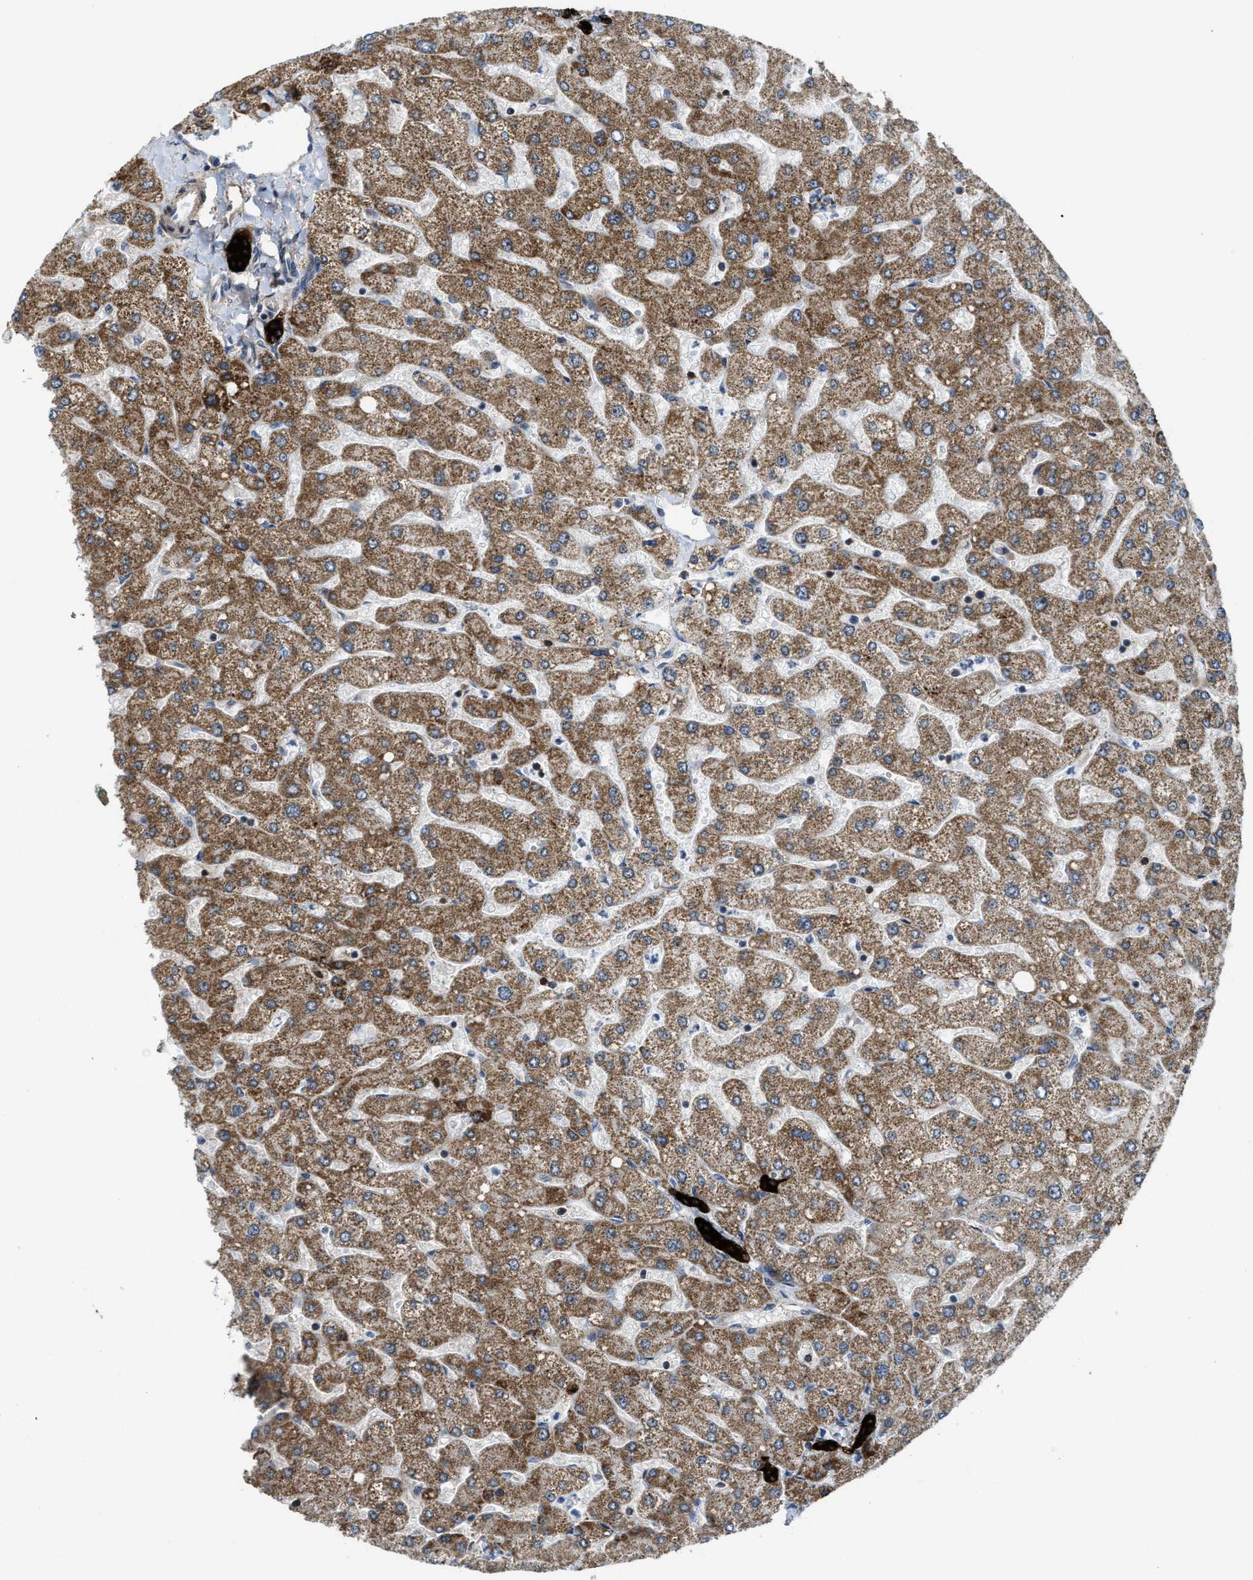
{"staining": {"intensity": "strong", "quantity": ">75%", "location": "cytoplasmic/membranous"}, "tissue": "liver", "cell_type": "Cholangiocytes", "image_type": "normal", "snomed": [{"axis": "morphology", "description": "Normal tissue, NOS"}, {"axis": "topography", "description": "Liver"}], "caption": "Approximately >75% of cholangiocytes in unremarkable liver show strong cytoplasmic/membranous protein staining as visualized by brown immunohistochemical staining.", "gene": "ZNF250", "patient": {"sex": "male", "age": 55}}